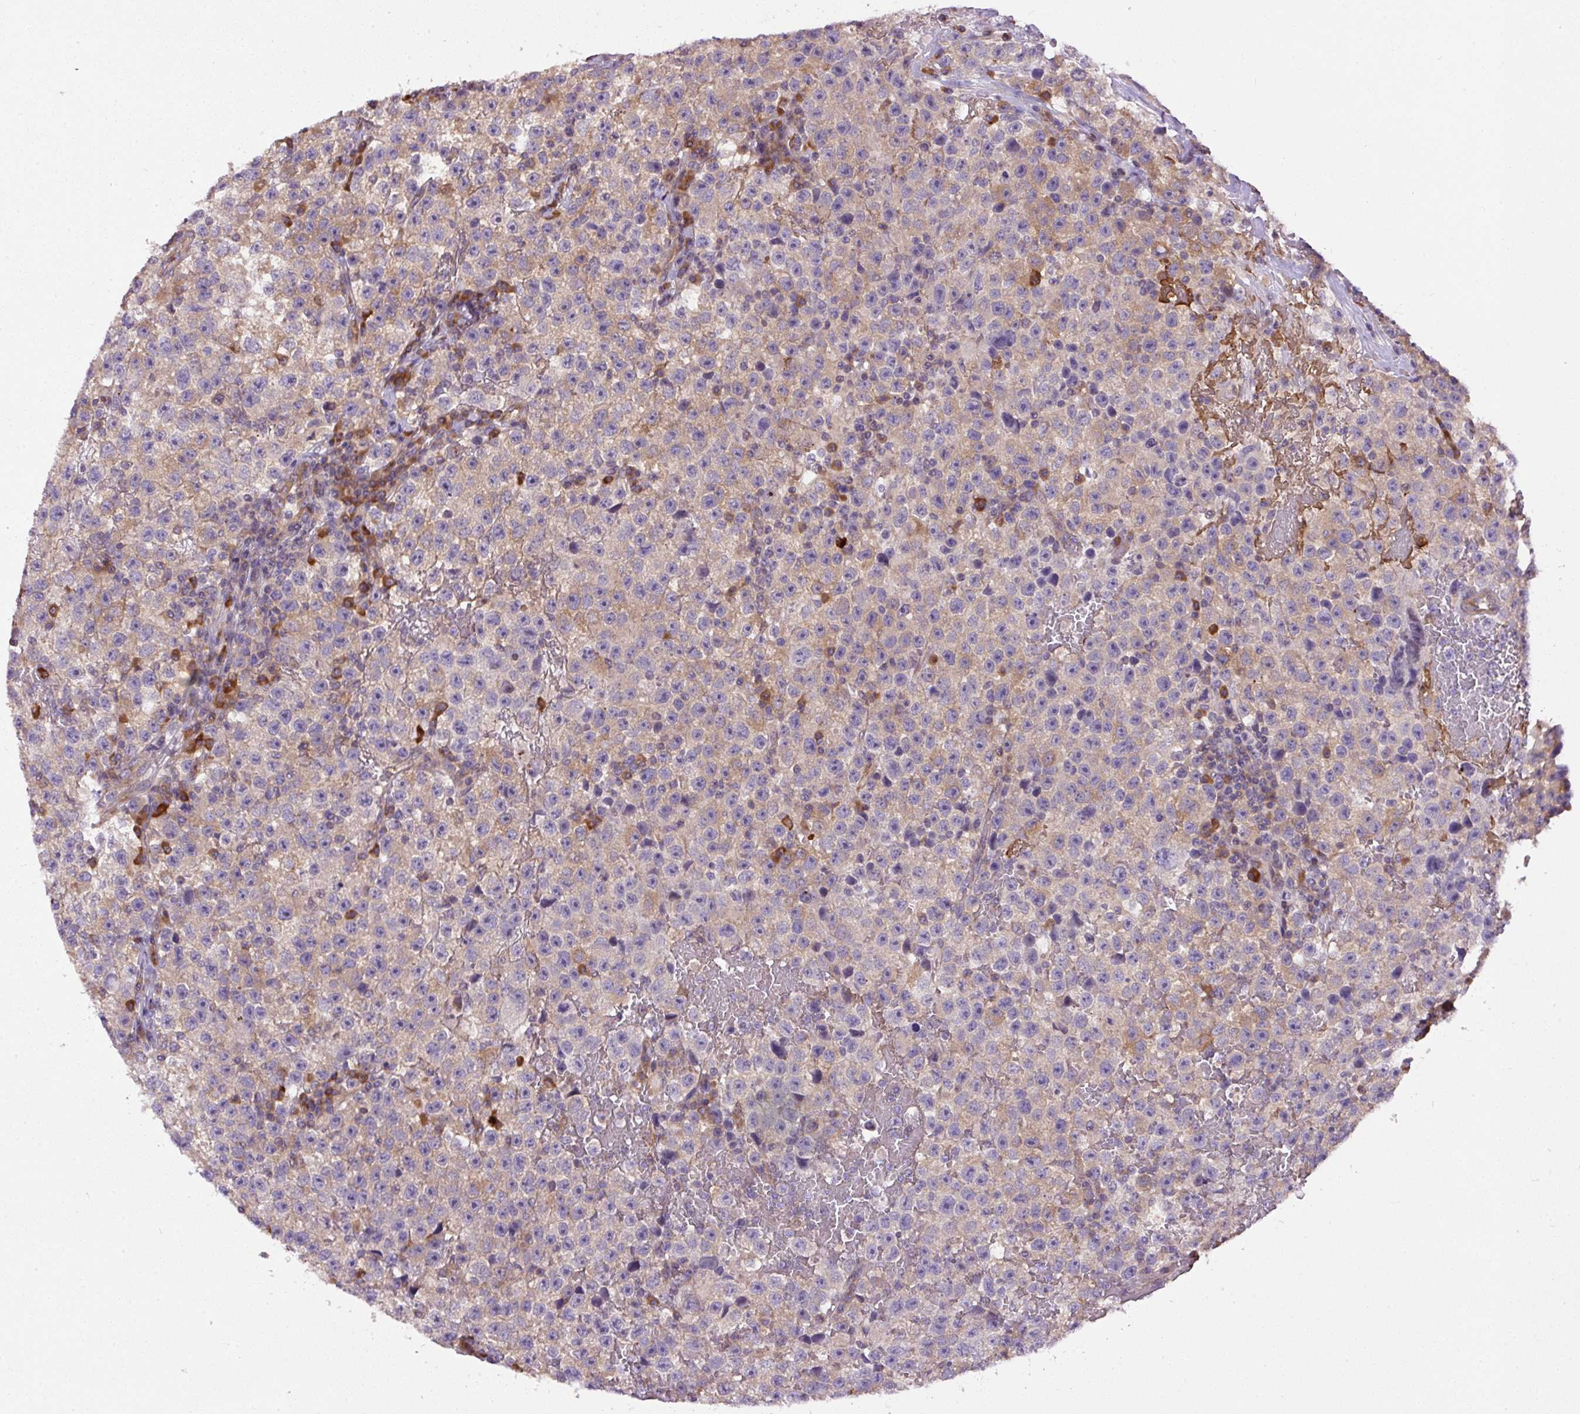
{"staining": {"intensity": "weak", "quantity": "25%-75%", "location": "cytoplasmic/membranous"}, "tissue": "testis cancer", "cell_type": "Tumor cells", "image_type": "cancer", "snomed": [{"axis": "morphology", "description": "Seminoma, NOS"}, {"axis": "topography", "description": "Testis"}], "caption": "This photomicrograph reveals testis cancer (seminoma) stained with IHC to label a protein in brown. The cytoplasmic/membranous of tumor cells show weak positivity for the protein. Nuclei are counter-stained blue.", "gene": "PPME1", "patient": {"sex": "male", "age": 22}}